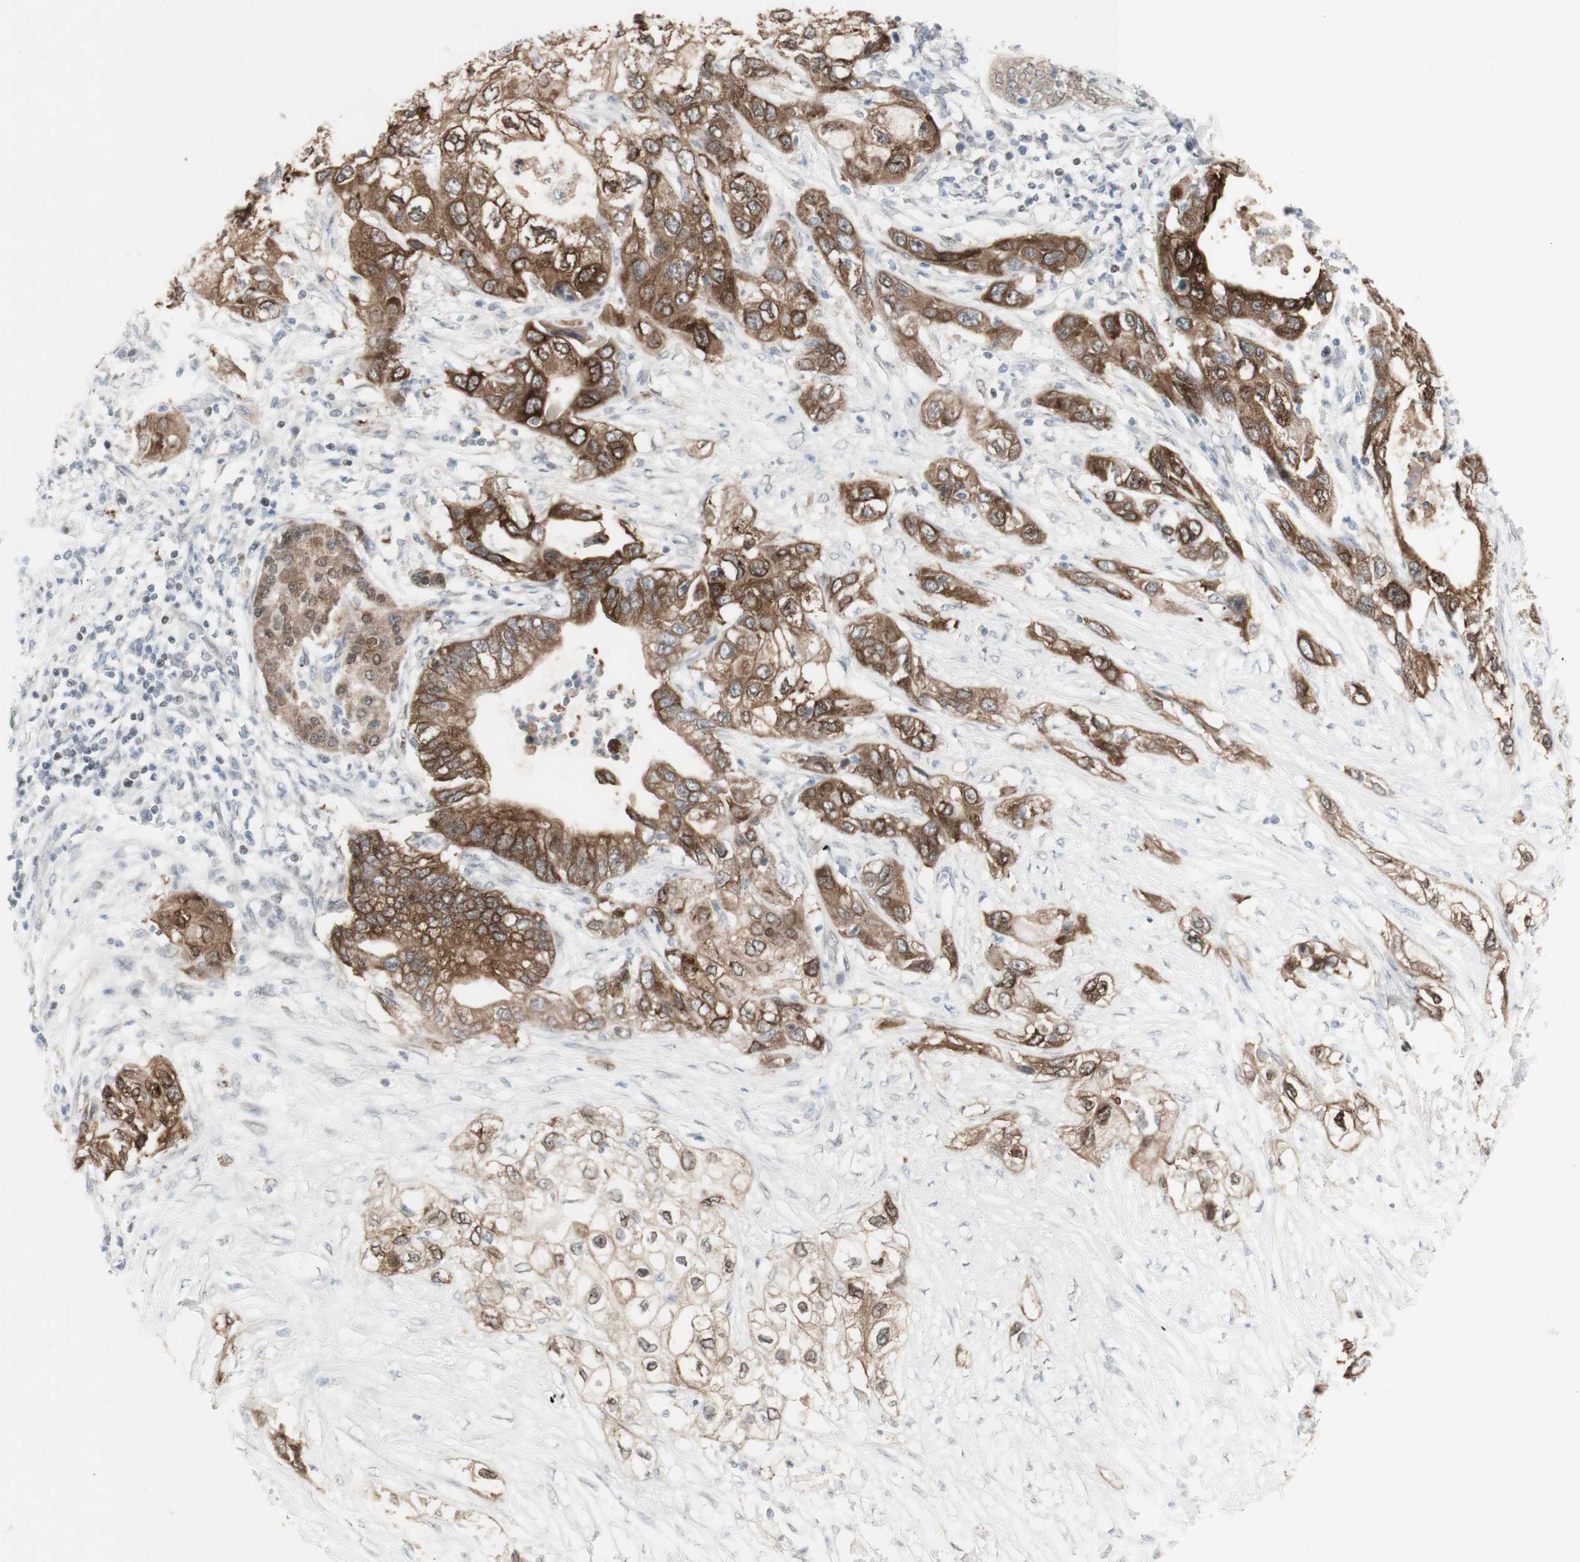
{"staining": {"intensity": "strong", "quantity": ">75%", "location": "cytoplasmic/membranous"}, "tissue": "pancreatic cancer", "cell_type": "Tumor cells", "image_type": "cancer", "snomed": [{"axis": "morphology", "description": "Adenocarcinoma, NOS"}, {"axis": "topography", "description": "Pancreas"}], "caption": "Human pancreatic cancer stained with a protein marker demonstrates strong staining in tumor cells.", "gene": "C1orf116", "patient": {"sex": "female", "age": 70}}